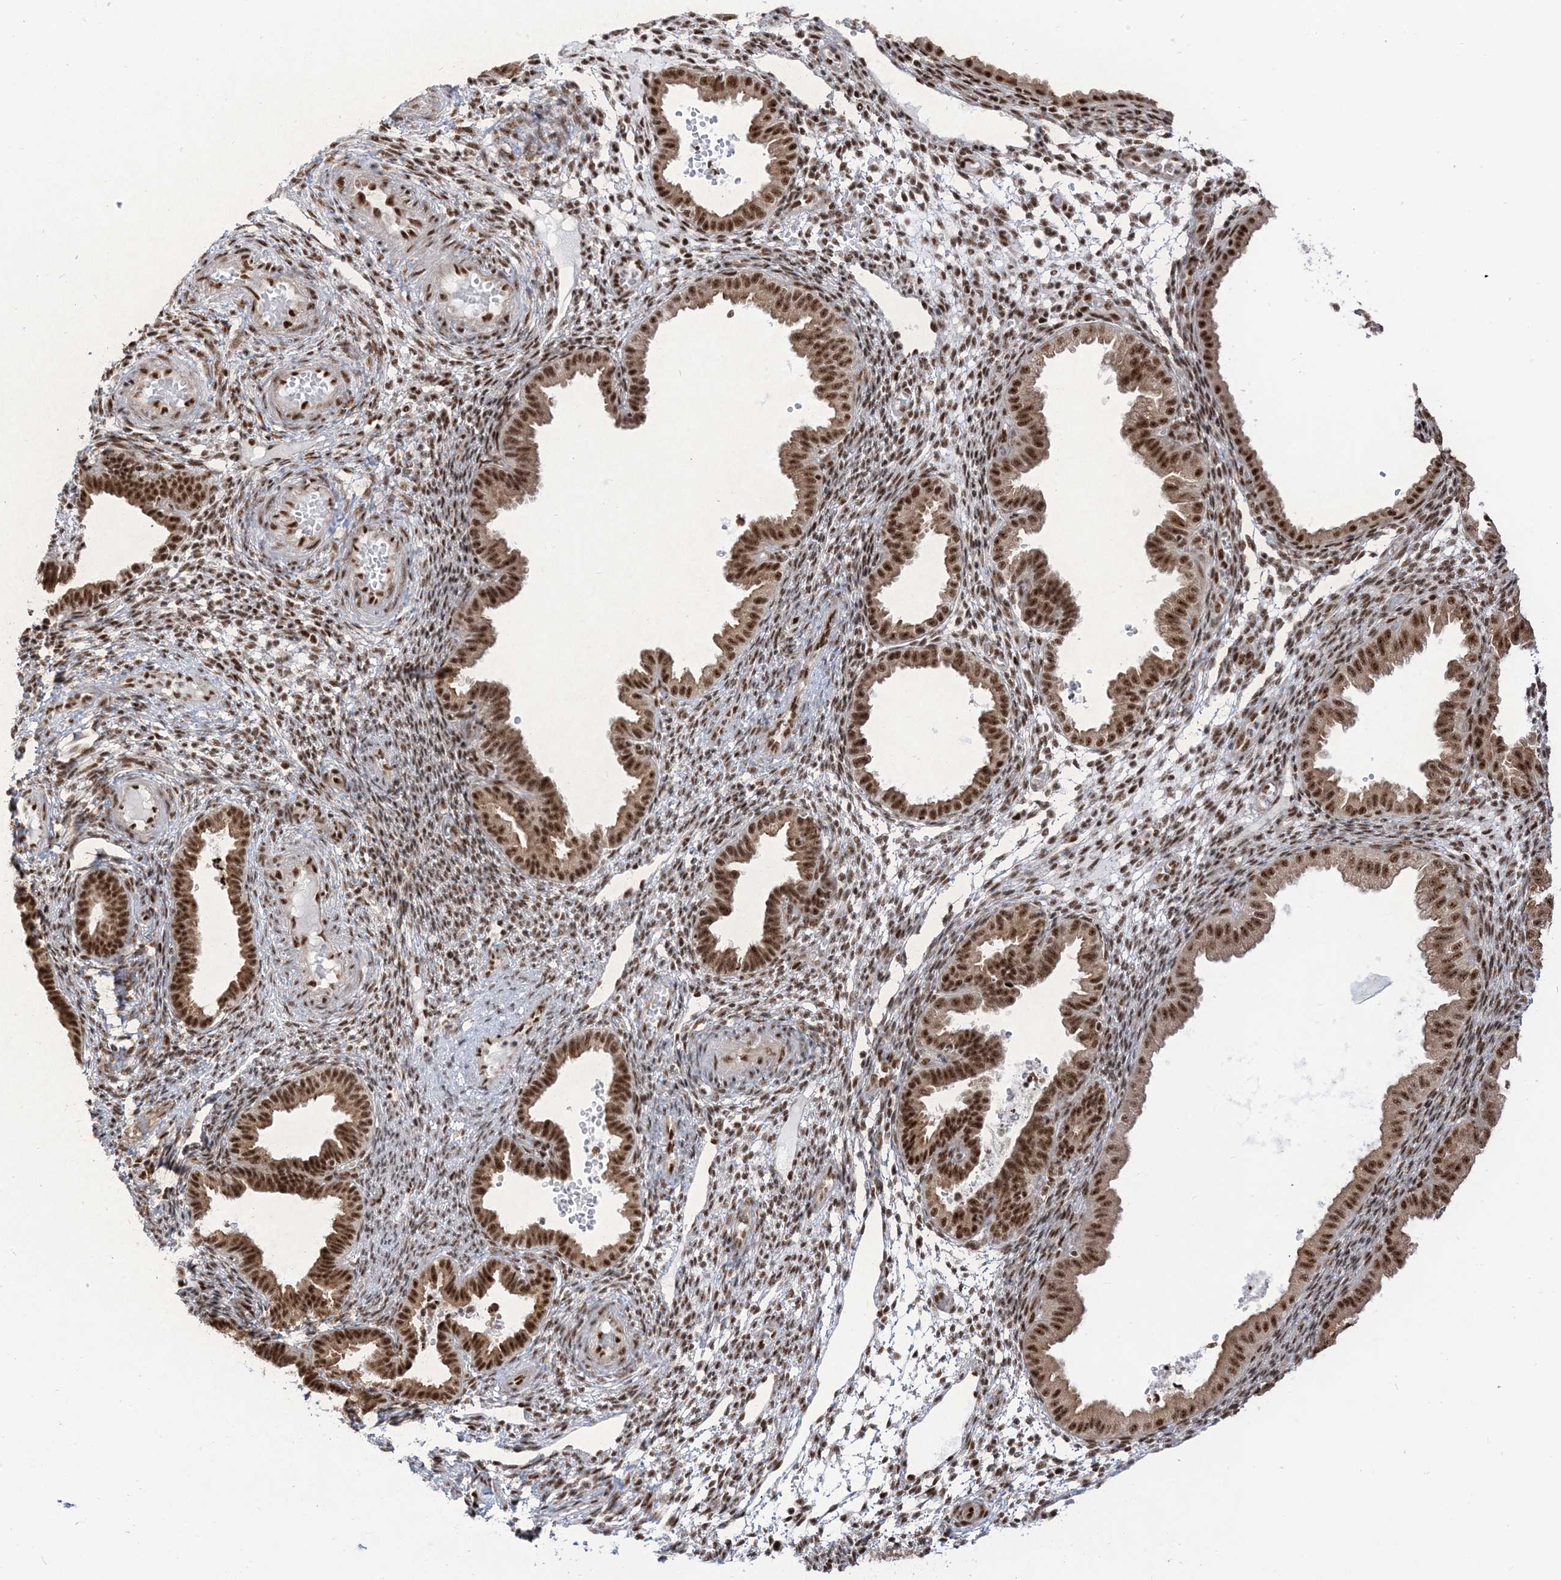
{"staining": {"intensity": "moderate", "quantity": ">75%", "location": "nuclear"}, "tissue": "endometrium", "cell_type": "Cells in endometrial stroma", "image_type": "normal", "snomed": [{"axis": "morphology", "description": "Normal tissue, NOS"}, {"axis": "topography", "description": "Endometrium"}], "caption": "Endometrium stained with DAB IHC shows medium levels of moderate nuclear staining in approximately >75% of cells in endometrial stroma.", "gene": "ARGLU1", "patient": {"sex": "female", "age": 33}}